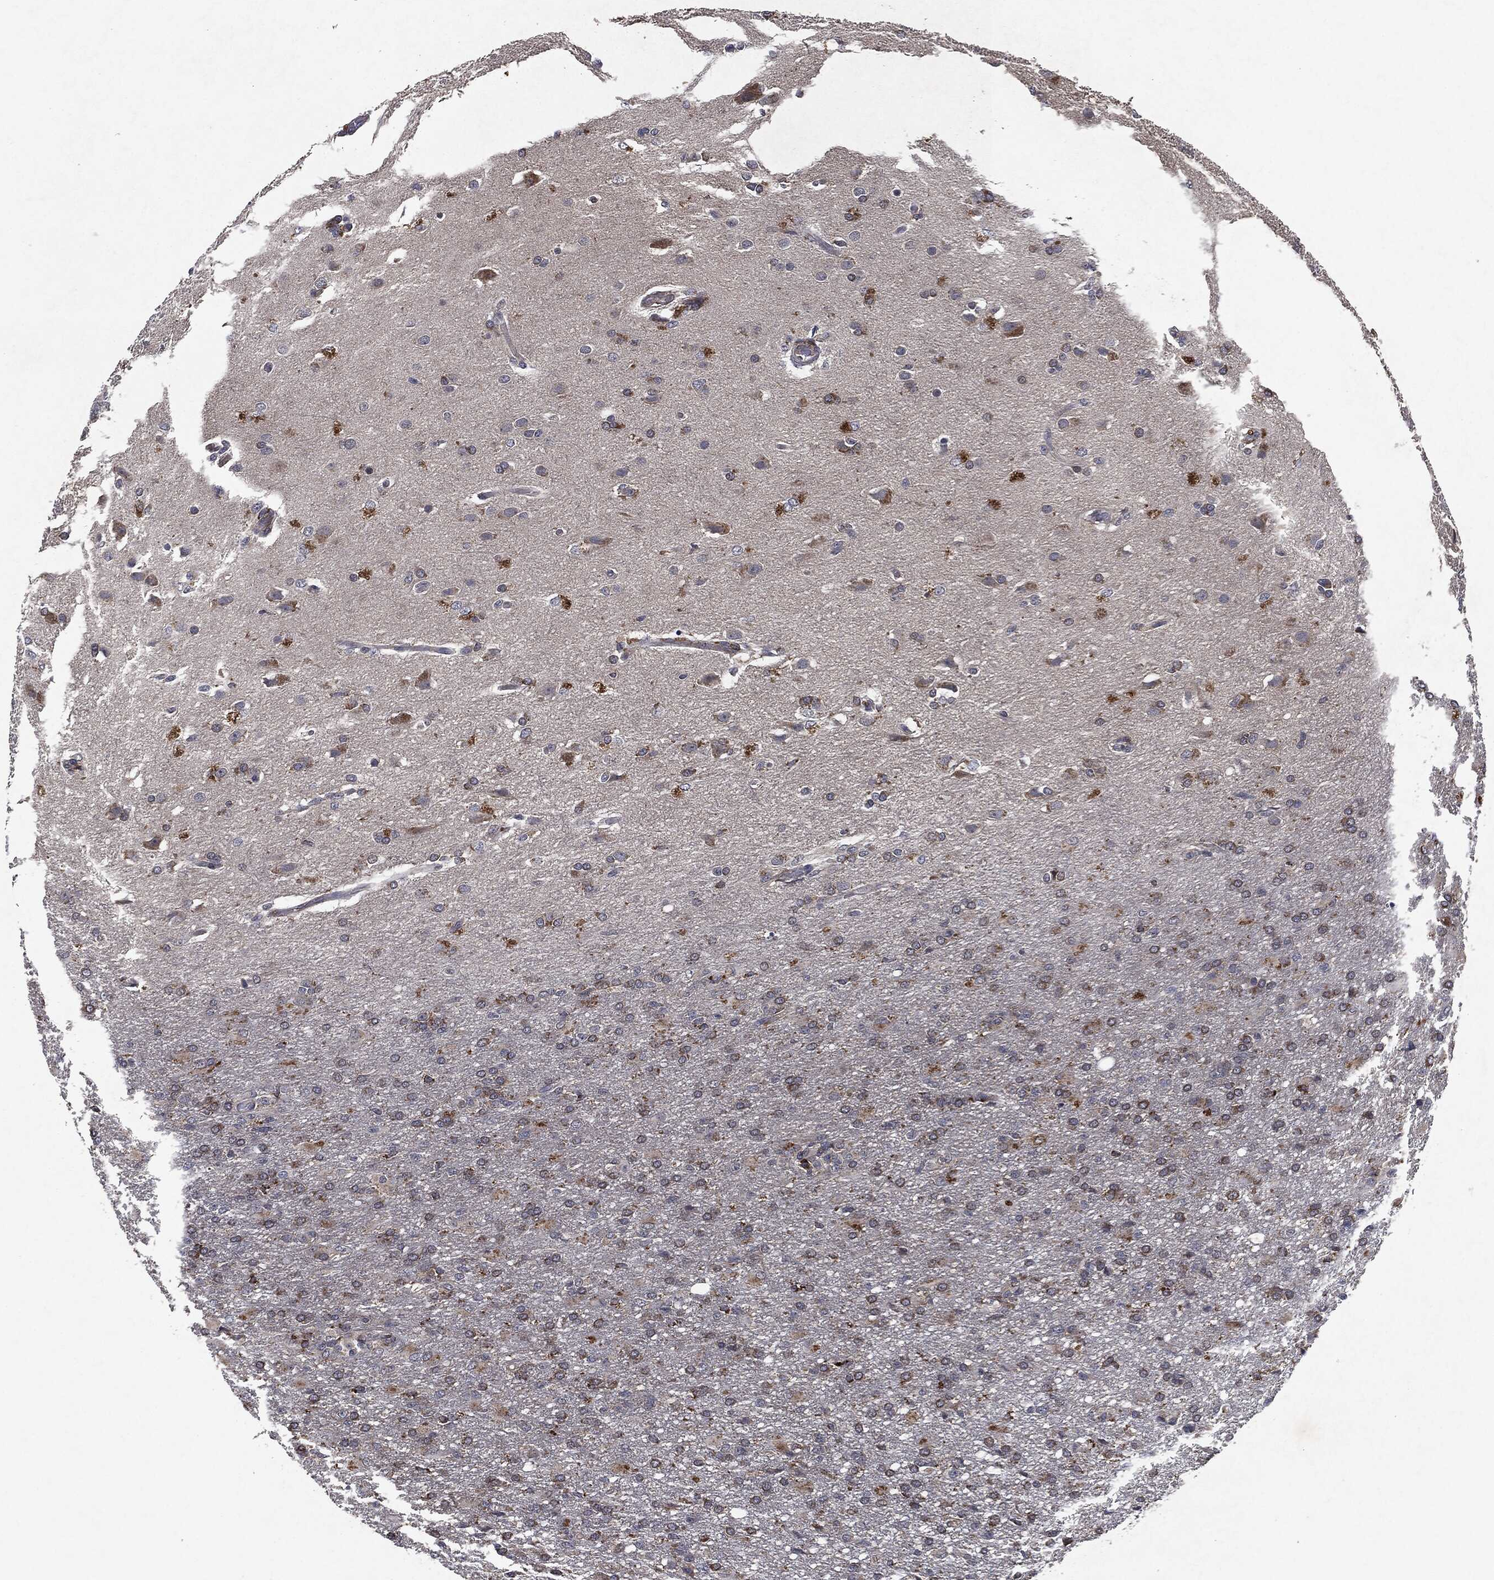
{"staining": {"intensity": "moderate", "quantity": "<25%", "location": "cytoplasmic/membranous"}, "tissue": "glioma", "cell_type": "Tumor cells", "image_type": "cancer", "snomed": [{"axis": "morphology", "description": "Glioma, malignant, High grade"}, {"axis": "topography", "description": "Brain"}], "caption": "Glioma tissue displays moderate cytoplasmic/membranous expression in about <25% of tumor cells The protein of interest is stained brown, and the nuclei are stained in blue (DAB IHC with brightfield microscopy, high magnification).", "gene": "SLC31A2", "patient": {"sex": "male", "age": 68}}